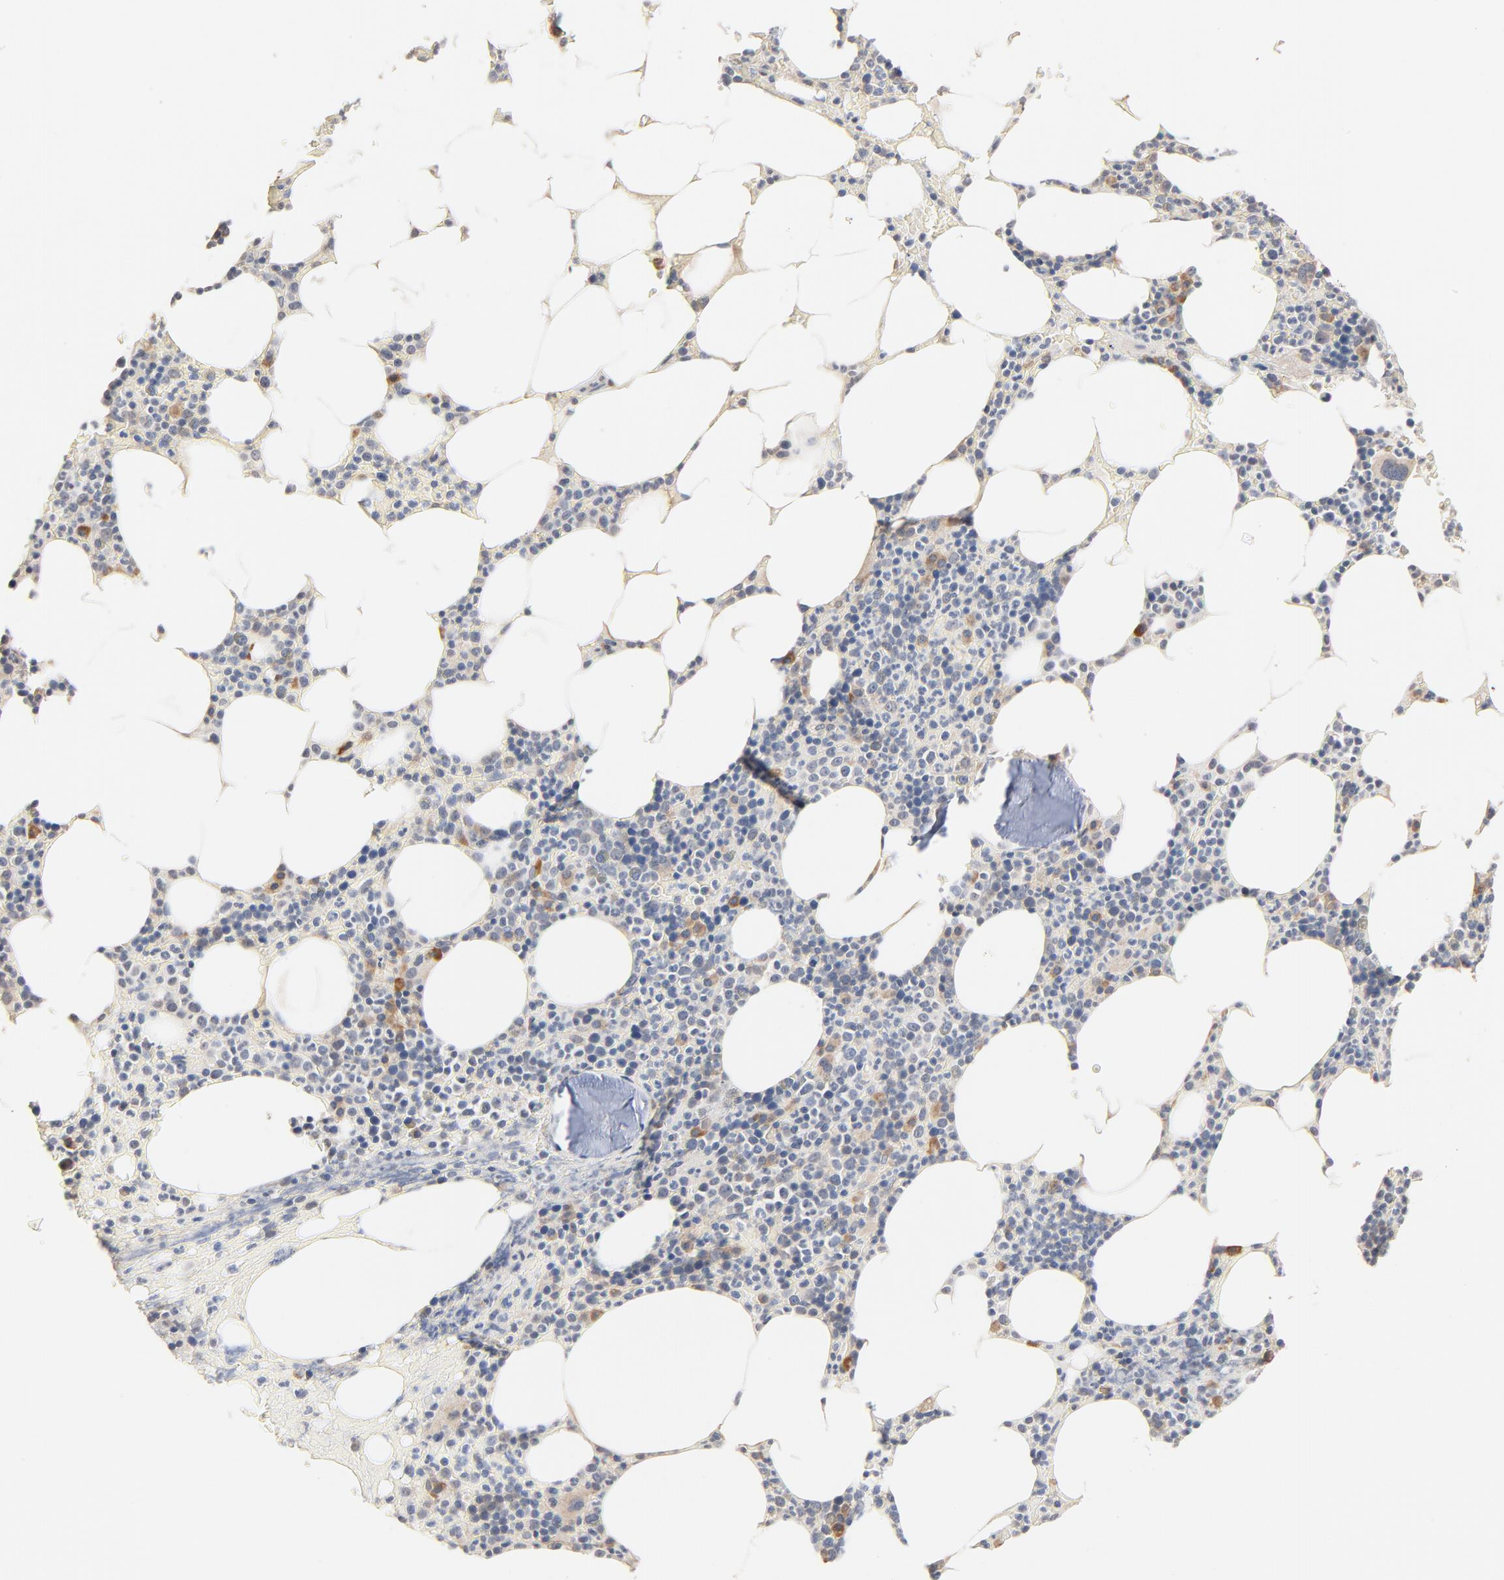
{"staining": {"intensity": "weak", "quantity": "<25%", "location": "cytoplasmic/membranous"}, "tissue": "bone marrow", "cell_type": "Hematopoietic cells", "image_type": "normal", "snomed": [{"axis": "morphology", "description": "Normal tissue, NOS"}, {"axis": "topography", "description": "Bone marrow"}], "caption": "Hematopoietic cells are negative for protein expression in unremarkable human bone marrow. (DAB (3,3'-diaminobenzidine) immunohistochemistry with hematoxylin counter stain).", "gene": "ZDHHC8", "patient": {"sex": "female", "age": 66}}